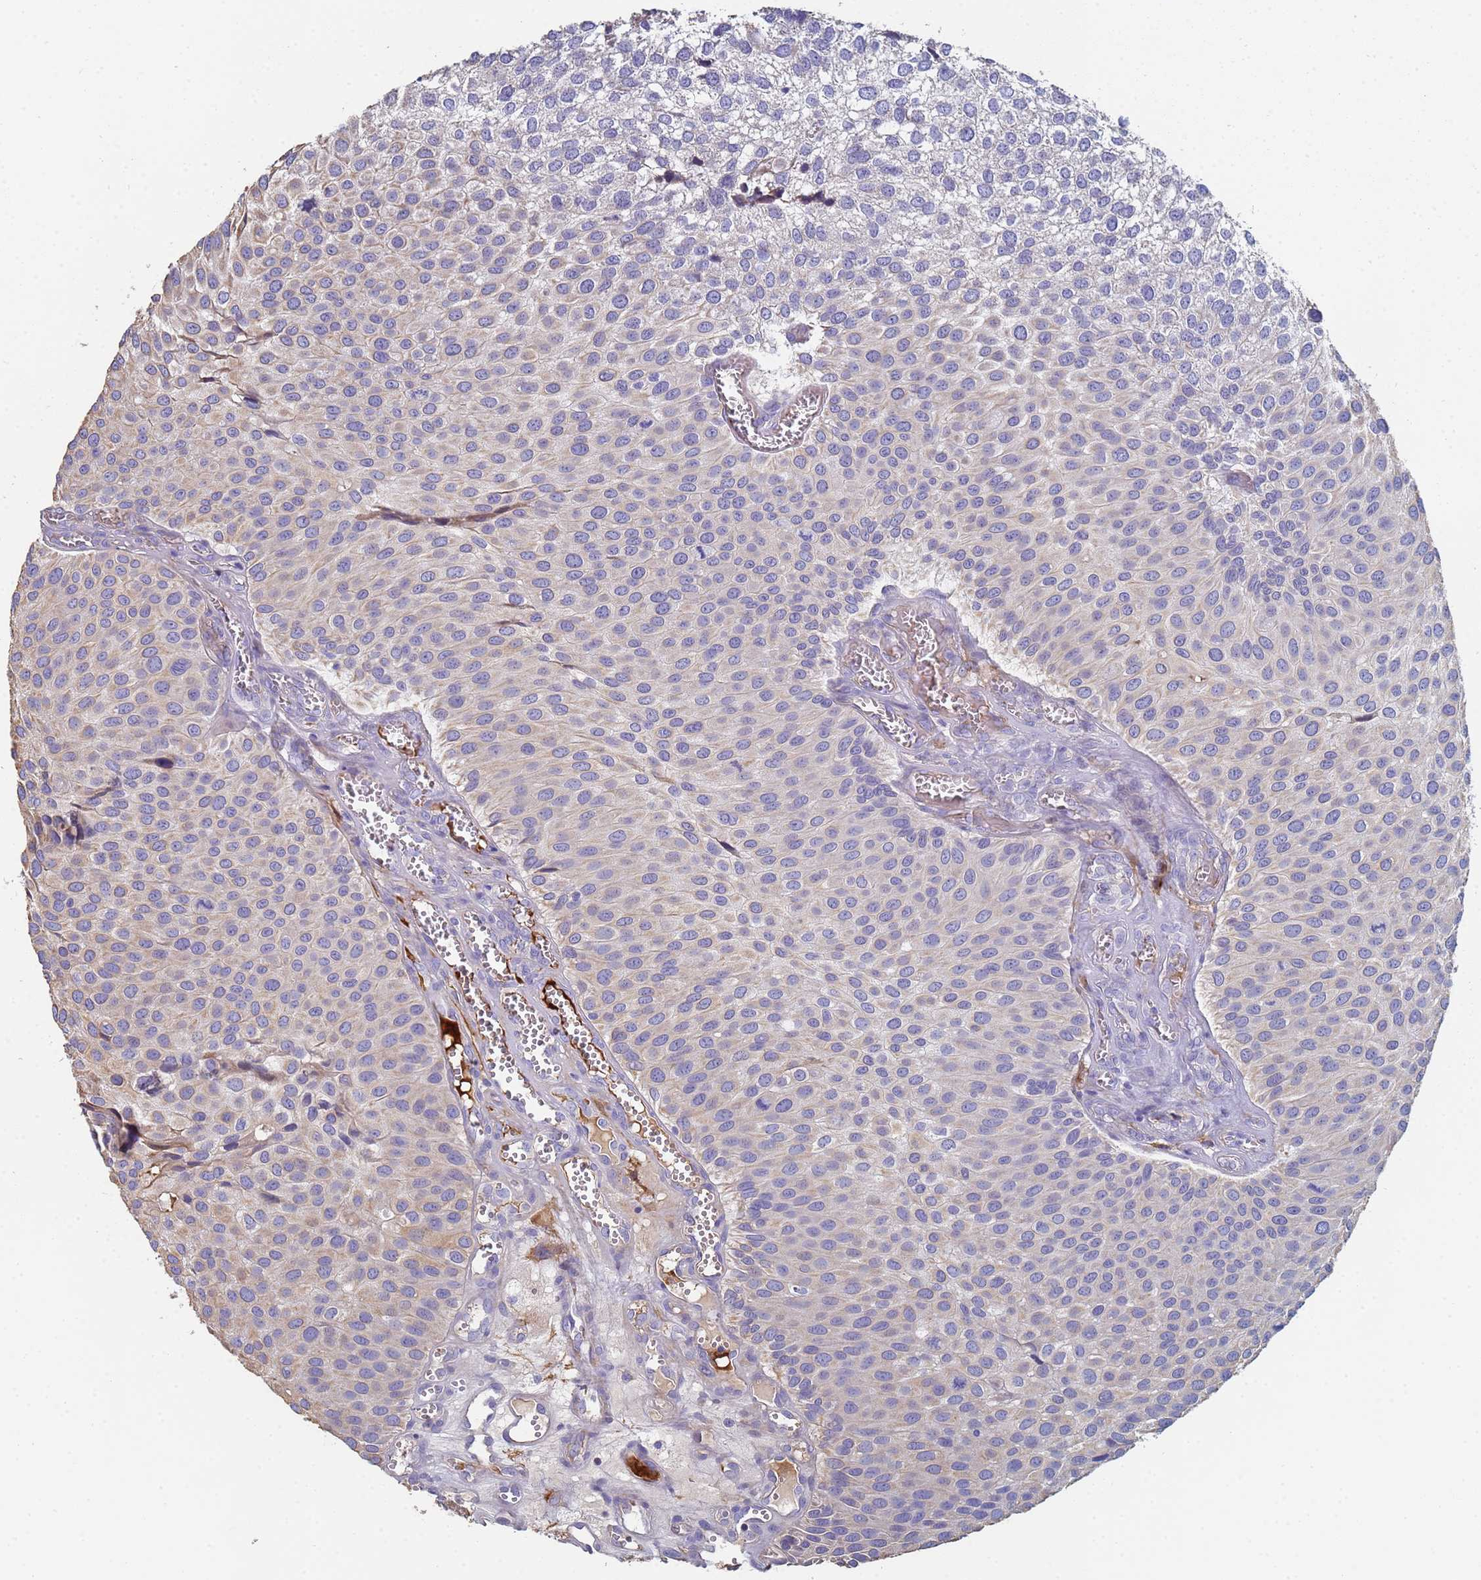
{"staining": {"intensity": "weak", "quantity": "25%-75%", "location": "cytoplasmic/membranous"}, "tissue": "urothelial cancer", "cell_type": "Tumor cells", "image_type": "cancer", "snomed": [{"axis": "morphology", "description": "Urothelial carcinoma, Low grade"}, {"axis": "topography", "description": "Urinary bladder"}], "caption": "Protein expression analysis of low-grade urothelial carcinoma demonstrates weak cytoplasmic/membranous expression in approximately 25%-75% of tumor cells.", "gene": "ABCA8", "patient": {"sex": "male", "age": 88}}